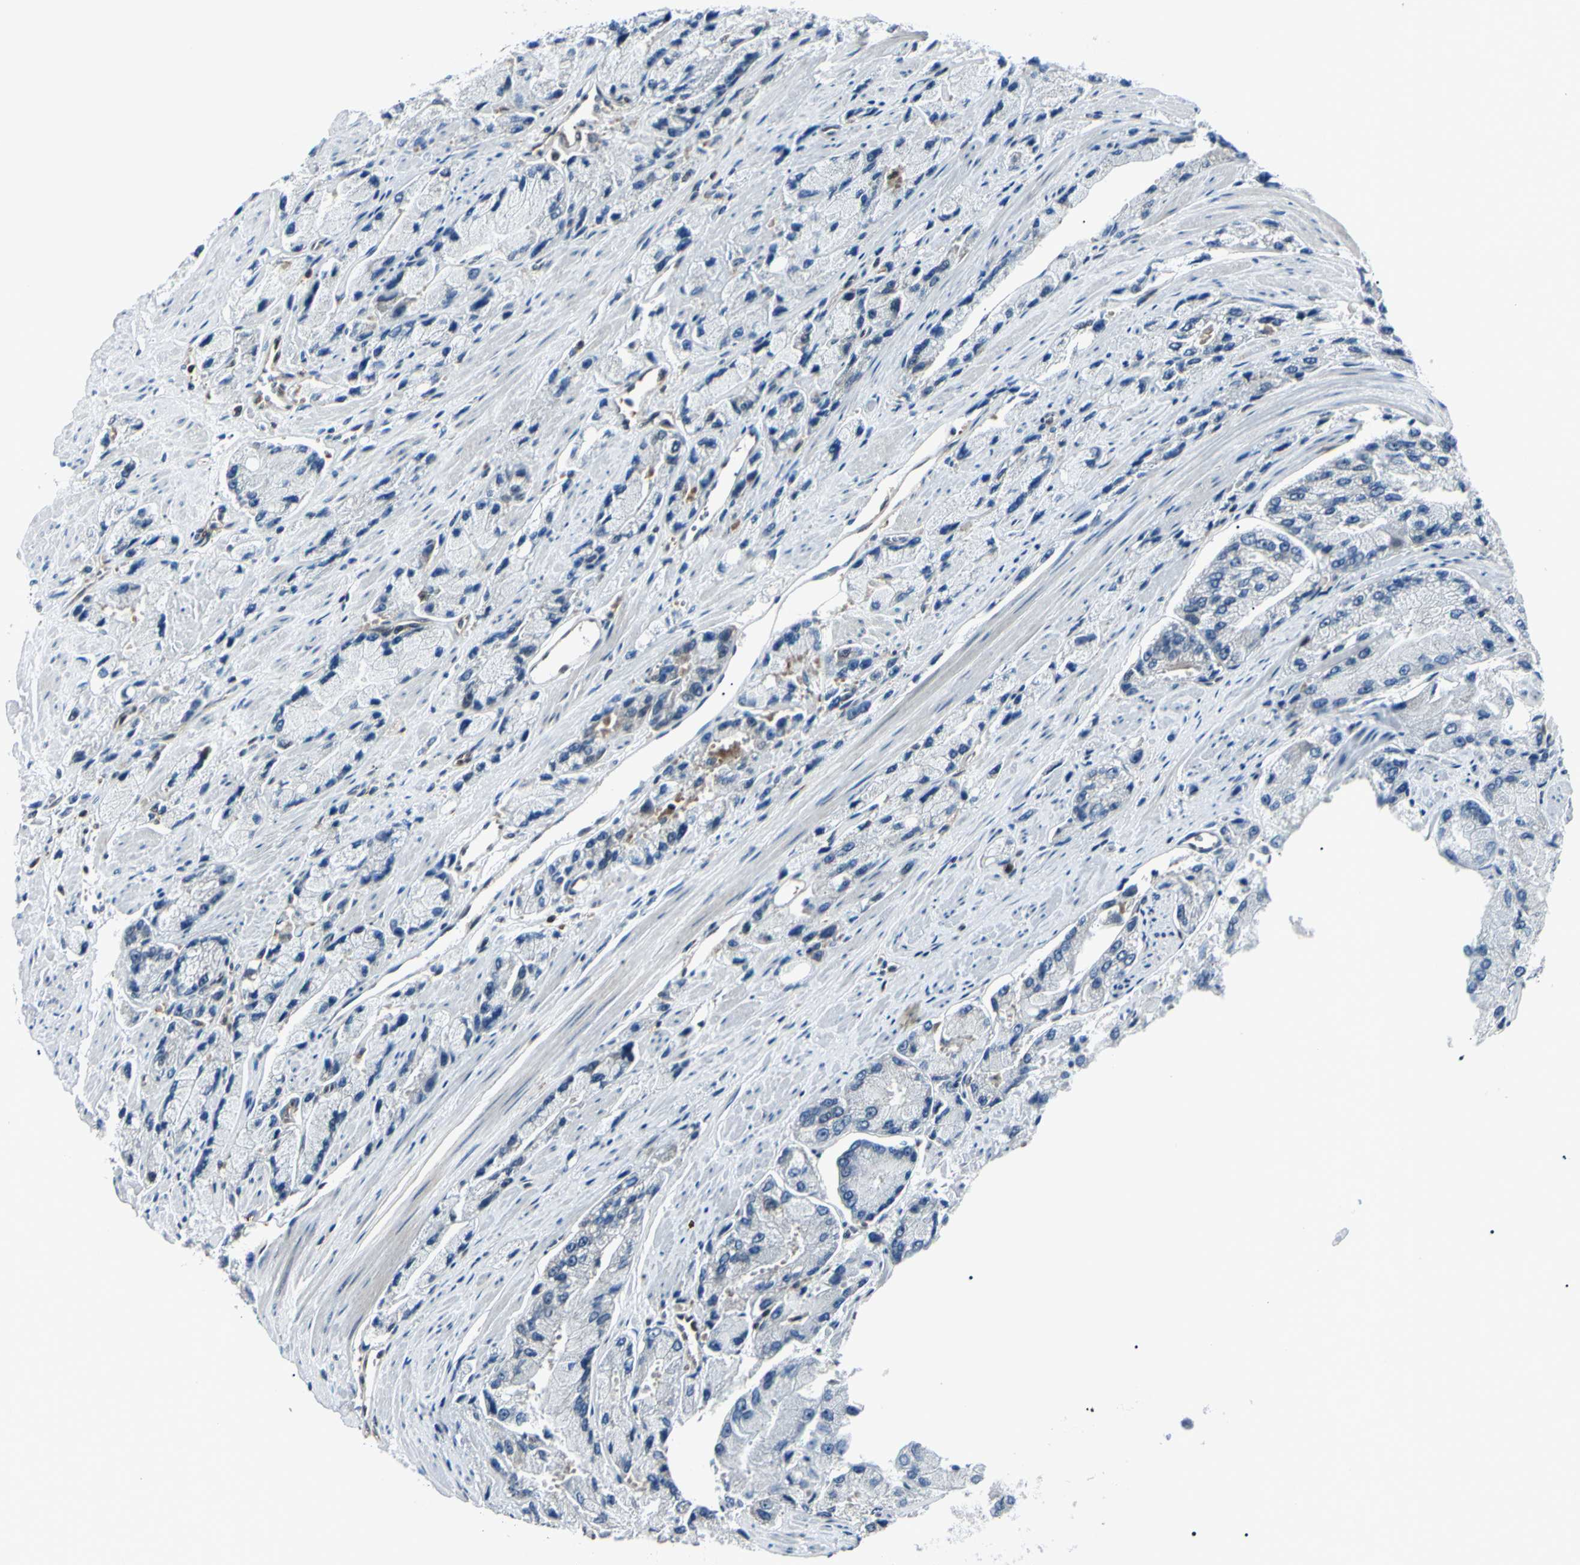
{"staining": {"intensity": "negative", "quantity": "none", "location": "none"}, "tissue": "prostate cancer", "cell_type": "Tumor cells", "image_type": "cancer", "snomed": [{"axis": "morphology", "description": "Adenocarcinoma, High grade"}, {"axis": "topography", "description": "Prostate"}], "caption": "DAB immunohistochemical staining of prostate cancer (adenocarcinoma (high-grade)) reveals no significant staining in tumor cells. The staining was performed using DAB (3,3'-diaminobenzidine) to visualize the protein expression in brown, while the nuclei were stained in blue with hematoxylin (Magnification: 20x).", "gene": "PGK1", "patient": {"sex": "male", "age": 58}}